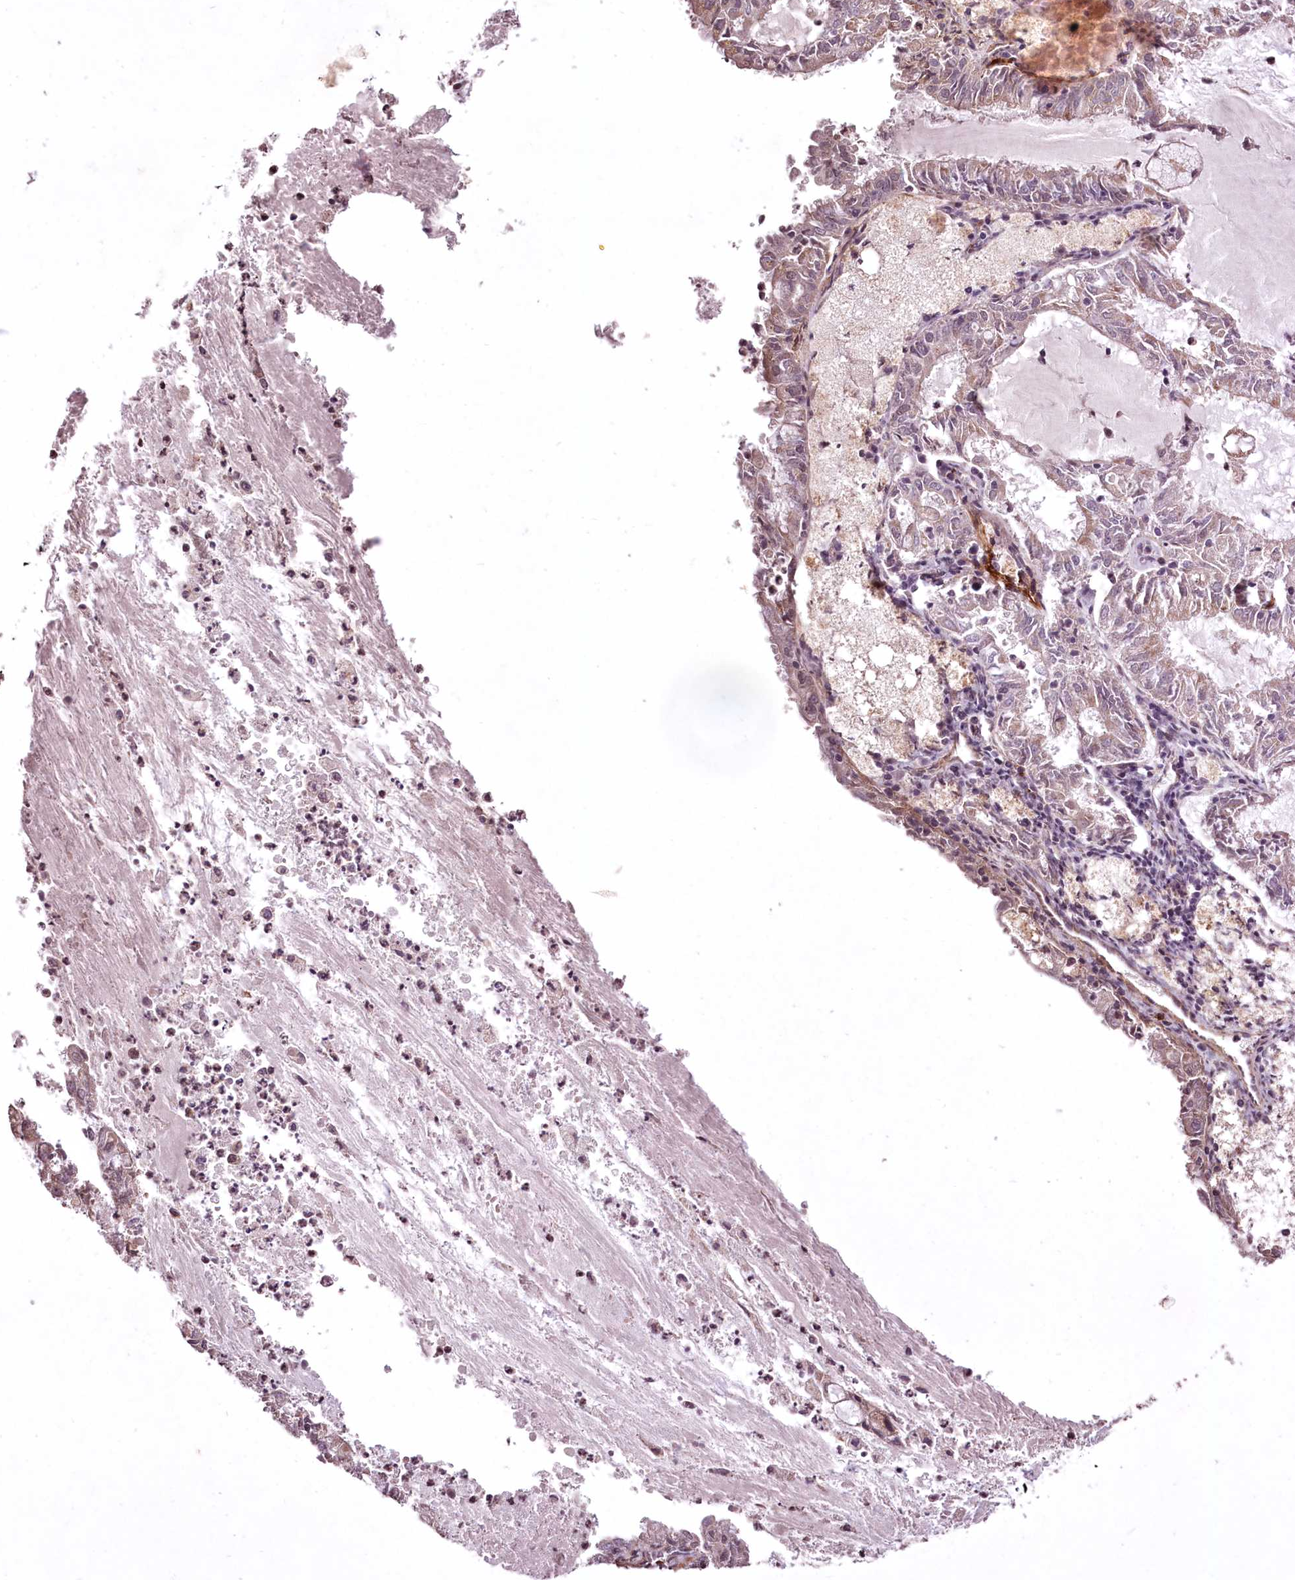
{"staining": {"intensity": "negative", "quantity": "none", "location": "none"}, "tissue": "endometrial cancer", "cell_type": "Tumor cells", "image_type": "cancer", "snomed": [{"axis": "morphology", "description": "Adenocarcinoma, NOS"}, {"axis": "topography", "description": "Endometrium"}], "caption": "Human endometrial adenocarcinoma stained for a protein using IHC exhibits no positivity in tumor cells.", "gene": "ADRA1D", "patient": {"sex": "female", "age": 57}}